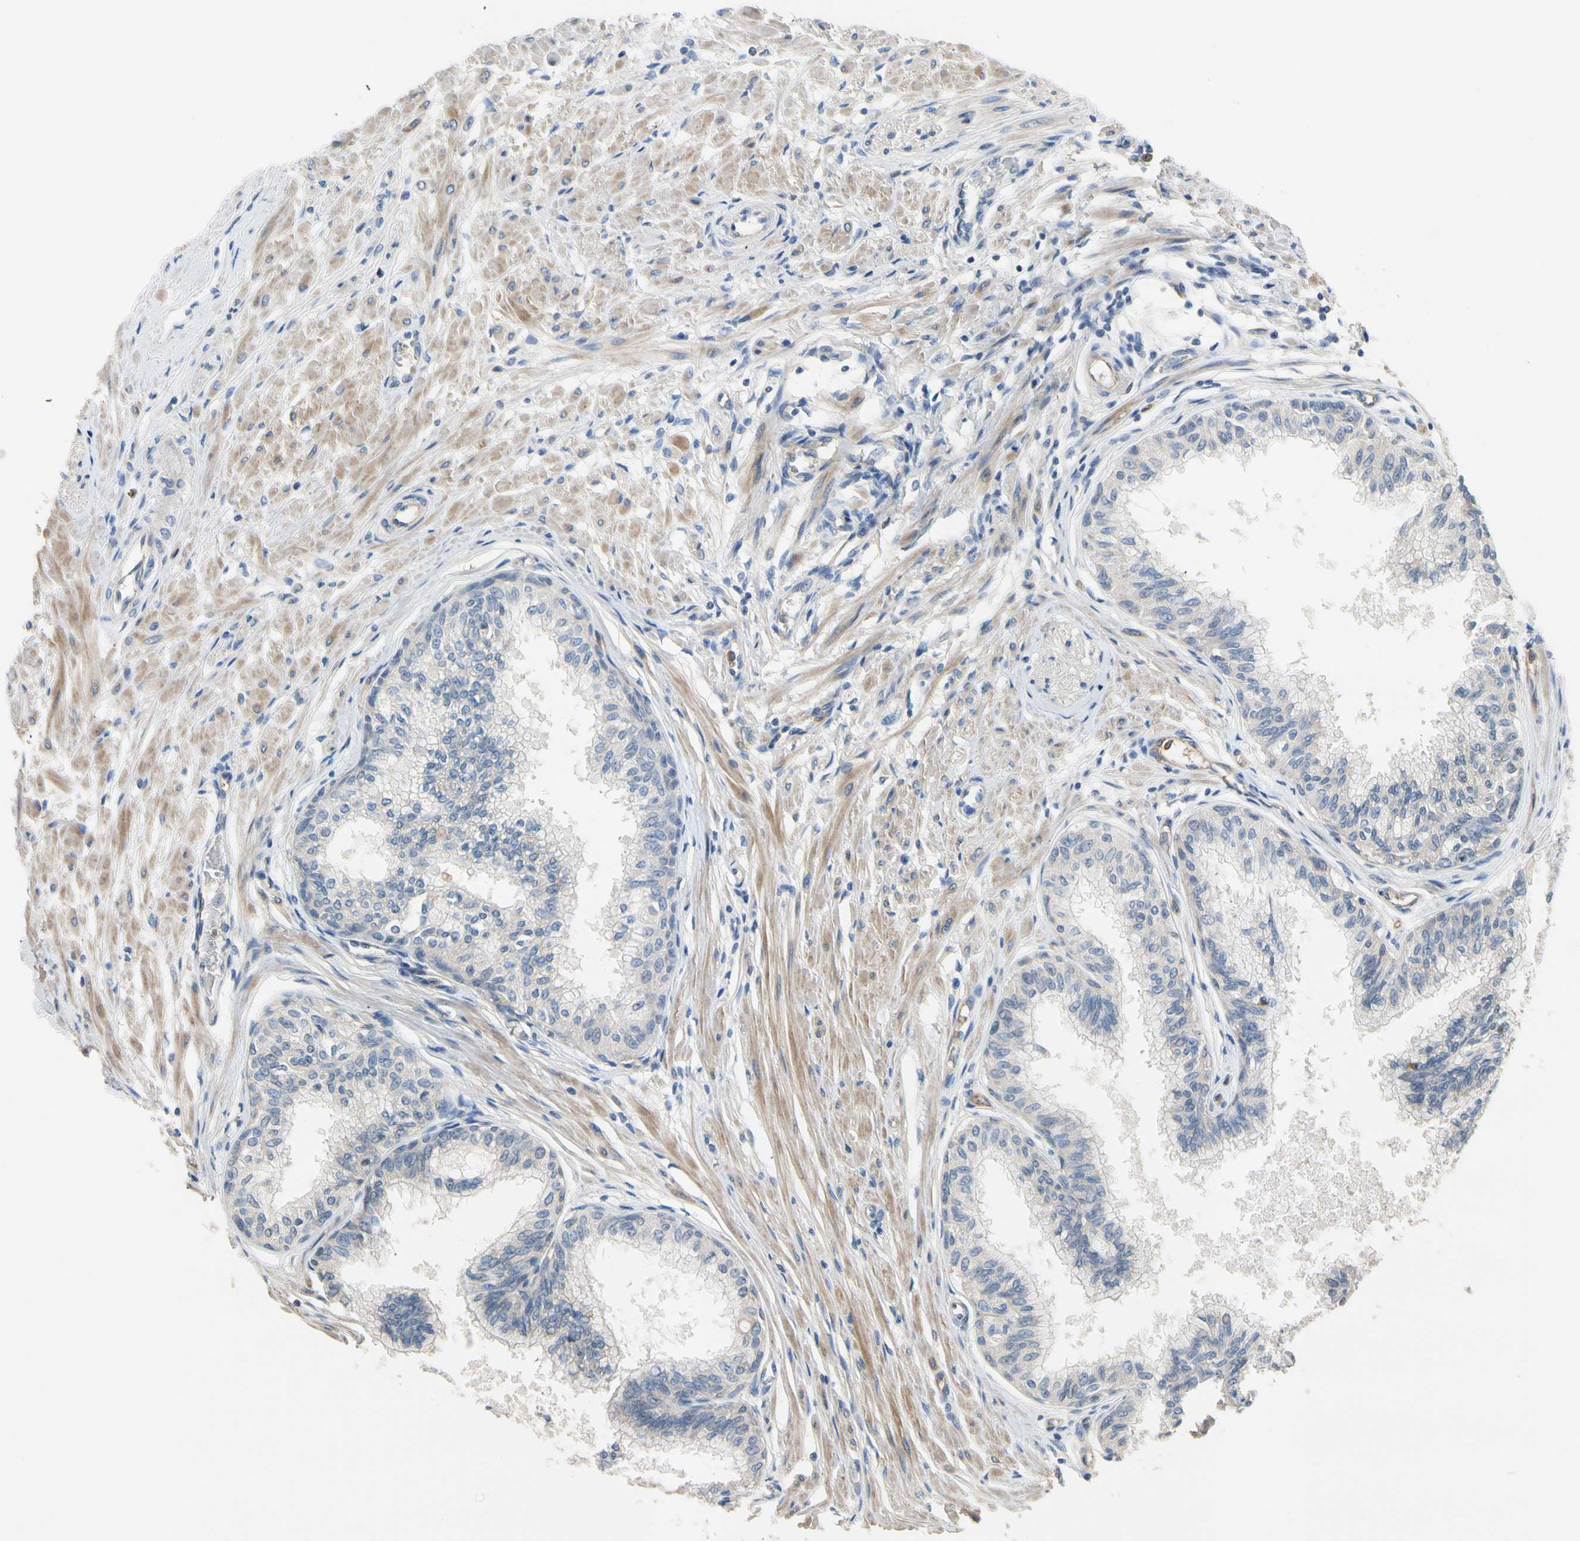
{"staining": {"intensity": "negative", "quantity": "none", "location": "none"}, "tissue": "prostate", "cell_type": "Glandular cells", "image_type": "normal", "snomed": [{"axis": "morphology", "description": "Normal tissue, NOS"}, {"axis": "topography", "description": "Prostate"}, {"axis": "topography", "description": "Seminal veicle"}], "caption": "Photomicrograph shows no significant protein positivity in glandular cells of unremarkable prostate. (Brightfield microscopy of DAB (3,3'-diaminobenzidine) immunohistochemistry (IHC) at high magnification).", "gene": "SIGLEC5", "patient": {"sex": "male", "age": 60}}